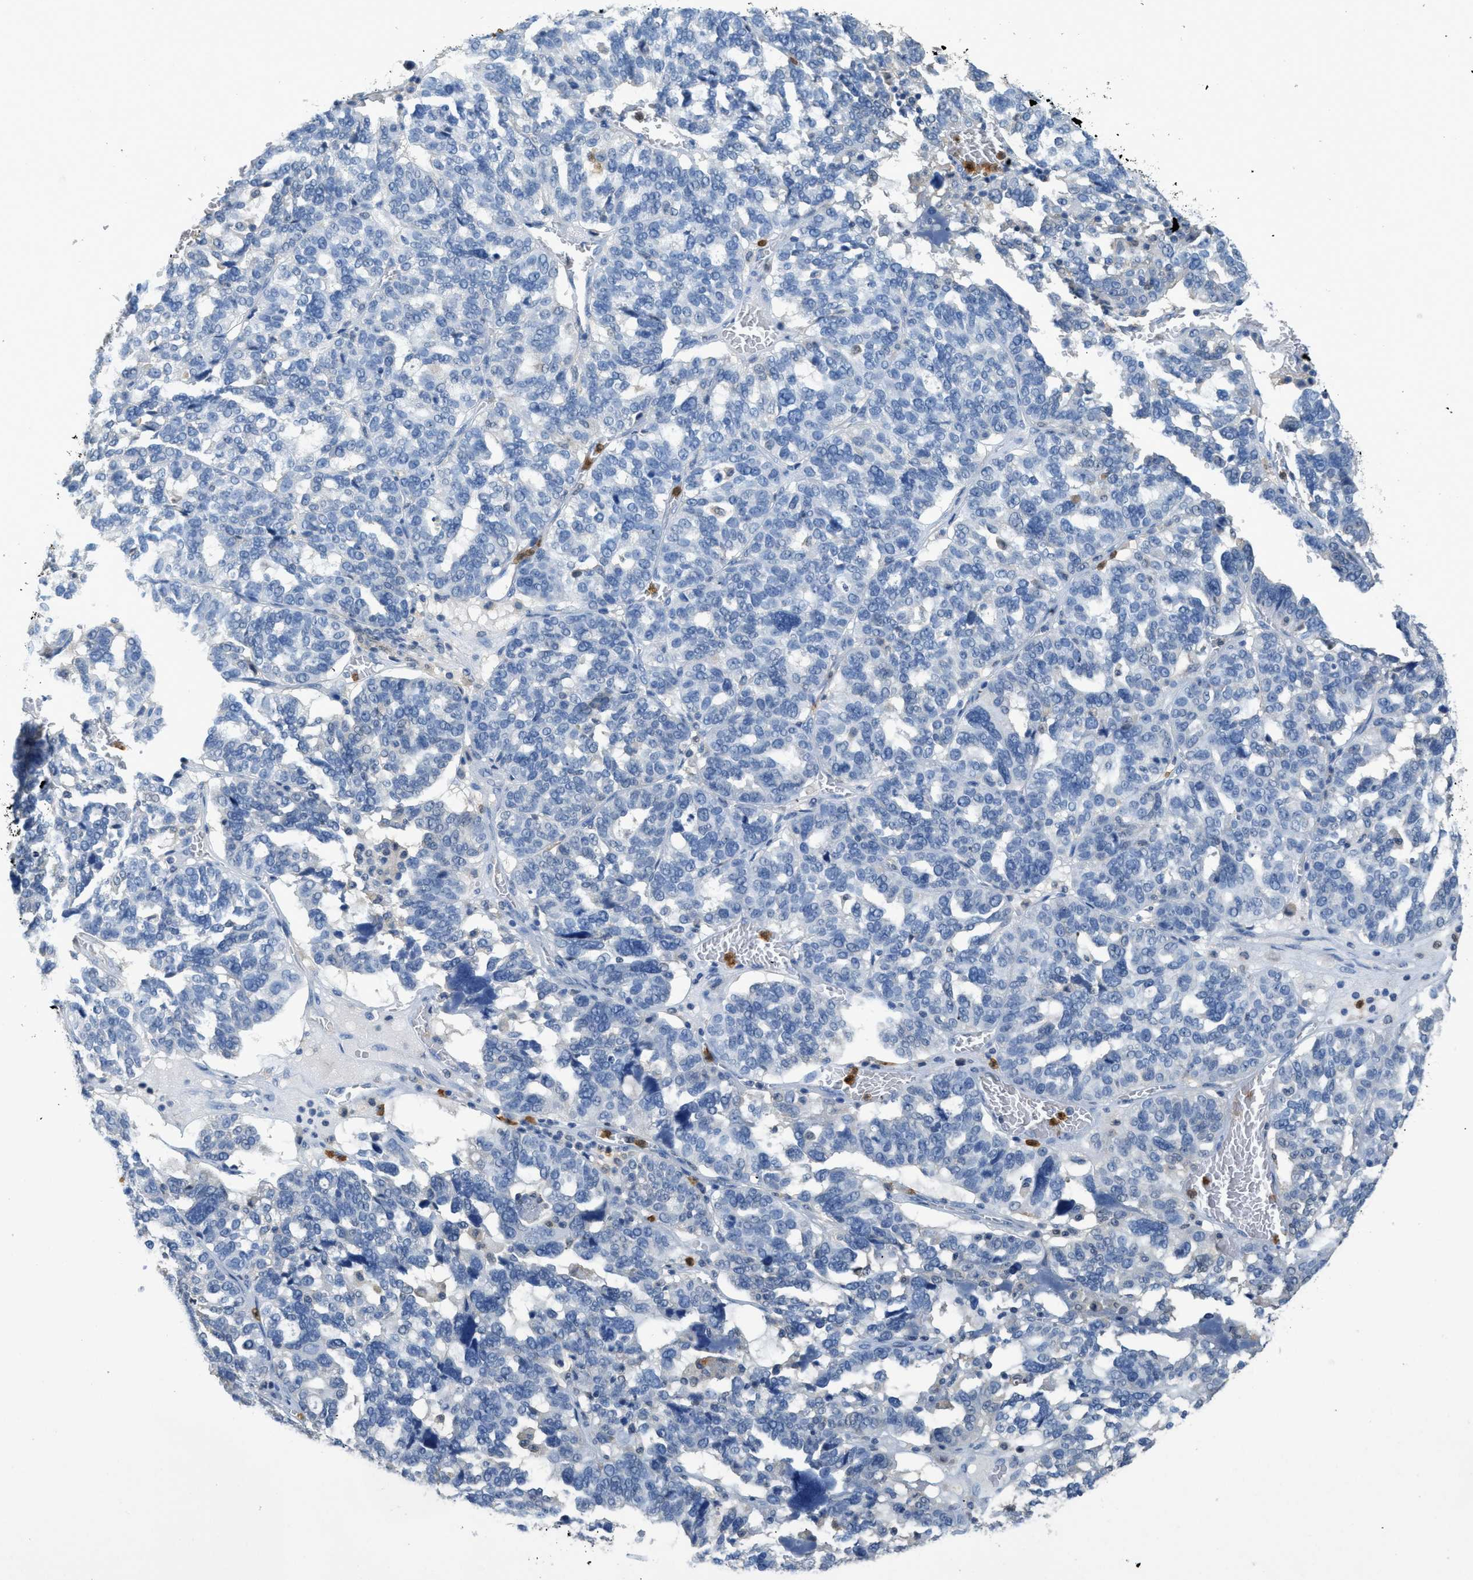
{"staining": {"intensity": "negative", "quantity": "none", "location": "none"}, "tissue": "ovarian cancer", "cell_type": "Tumor cells", "image_type": "cancer", "snomed": [{"axis": "morphology", "description": "Cystadenocarcinoma, serous, NOS"}, {"axis": "topography", "description": "Ovary"}], "caption": "The histopathology image shows no staining of tumor cells in ovarian cancer.", "gene": "SERPINB1", "patient": {"sex": "female", "age": 59}}